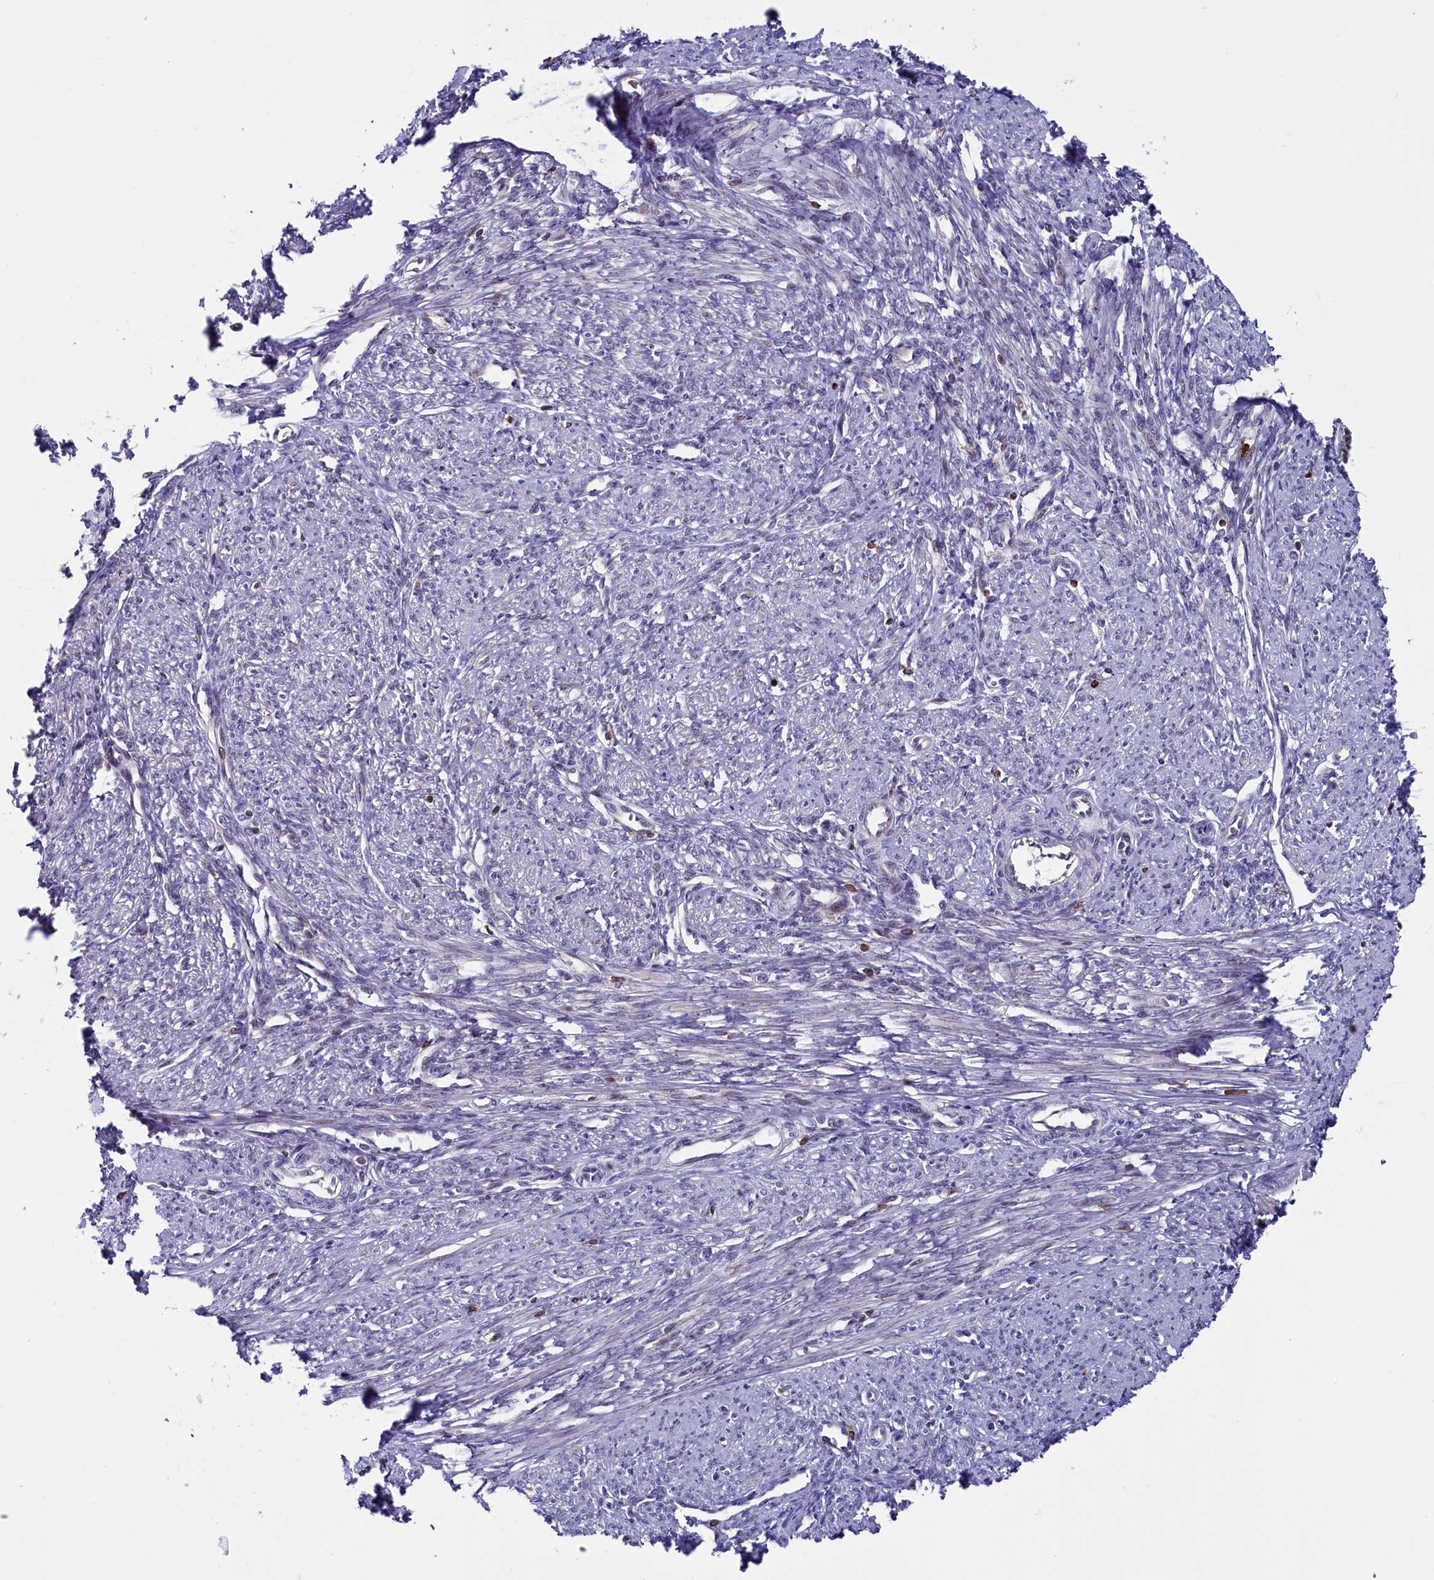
{"staining": {"intensity": "negative", "quantity": "none", "location": "none"}, "tissue": "smooth muscle", "cell_type": "Smooth muscle cells", "image_type": "normal", "snomed": [{"axis": "morphology", "description": "Normal tissue, NOS"}, {"axis": "topography", "description": "Smooth muscle"}, {"axis": "topography", "description": "Uterus"}], "caption": "IHC of benign human smooth muscle exhibits no staining in smooth muscle cells.", "gene": "CIAPIN1", "patient": {"sex": "female", "age": 59}}